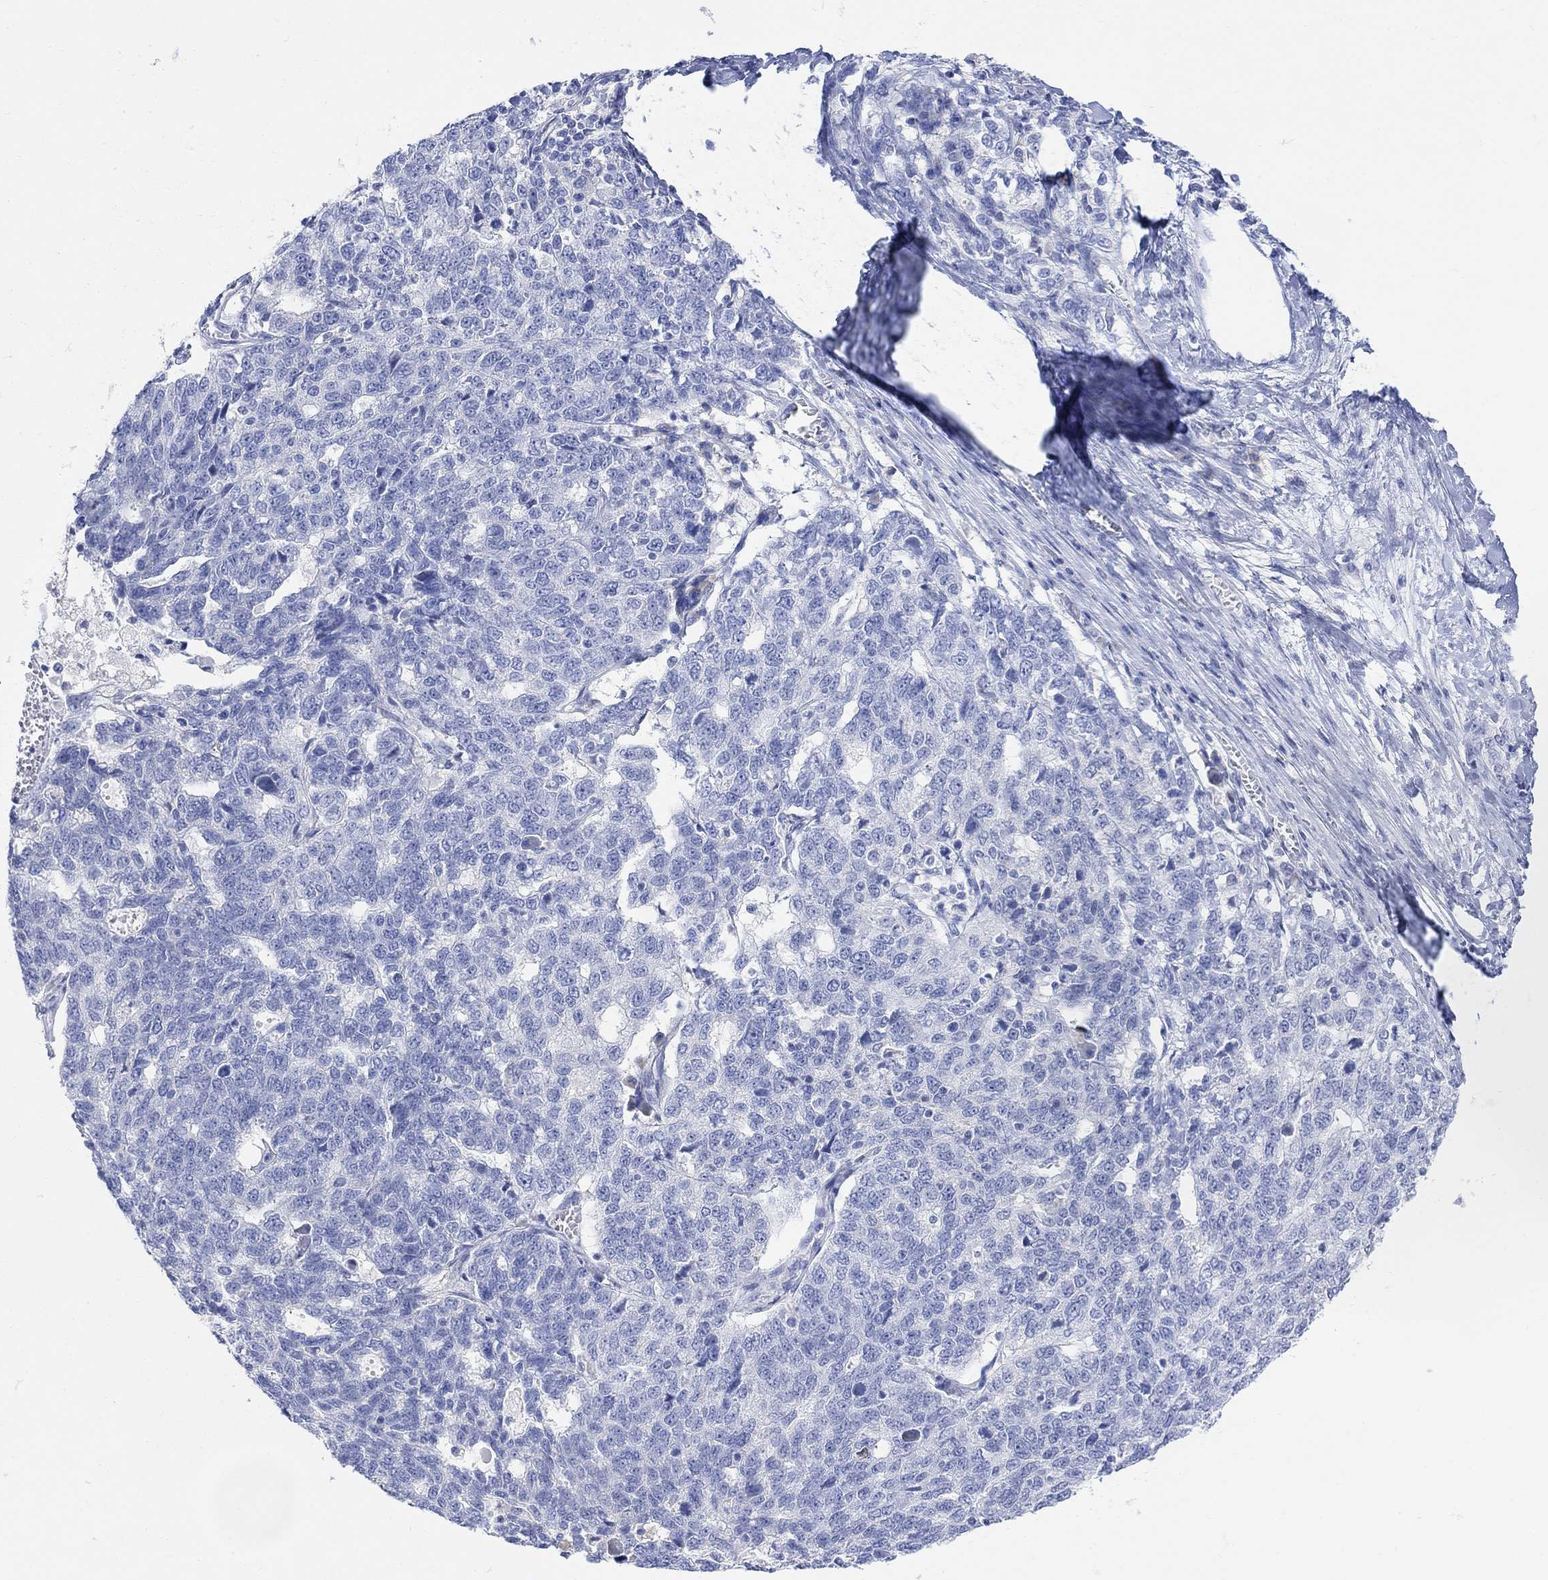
{"staining": {"intensity": "negative", "quantity": "none", "location": "none"}, "tissue": "ovarian cancer", "cell_type": "Tumor cells", "image_type": "cancer", "snomed": [{"axis": "morphology", "description": "Cystadenocarcinoma, serous, NOS"}, {"axis": "topography", "description": "Ovary"}], "caption": "High power microscopy photomicrograph of an IHC histopathology image of ovarian serous cystadenocarcinoma, revealing no significant positivity in tumor cells.", "gene": "GNG13", "patient": {"sex": "female", "age": 71}}